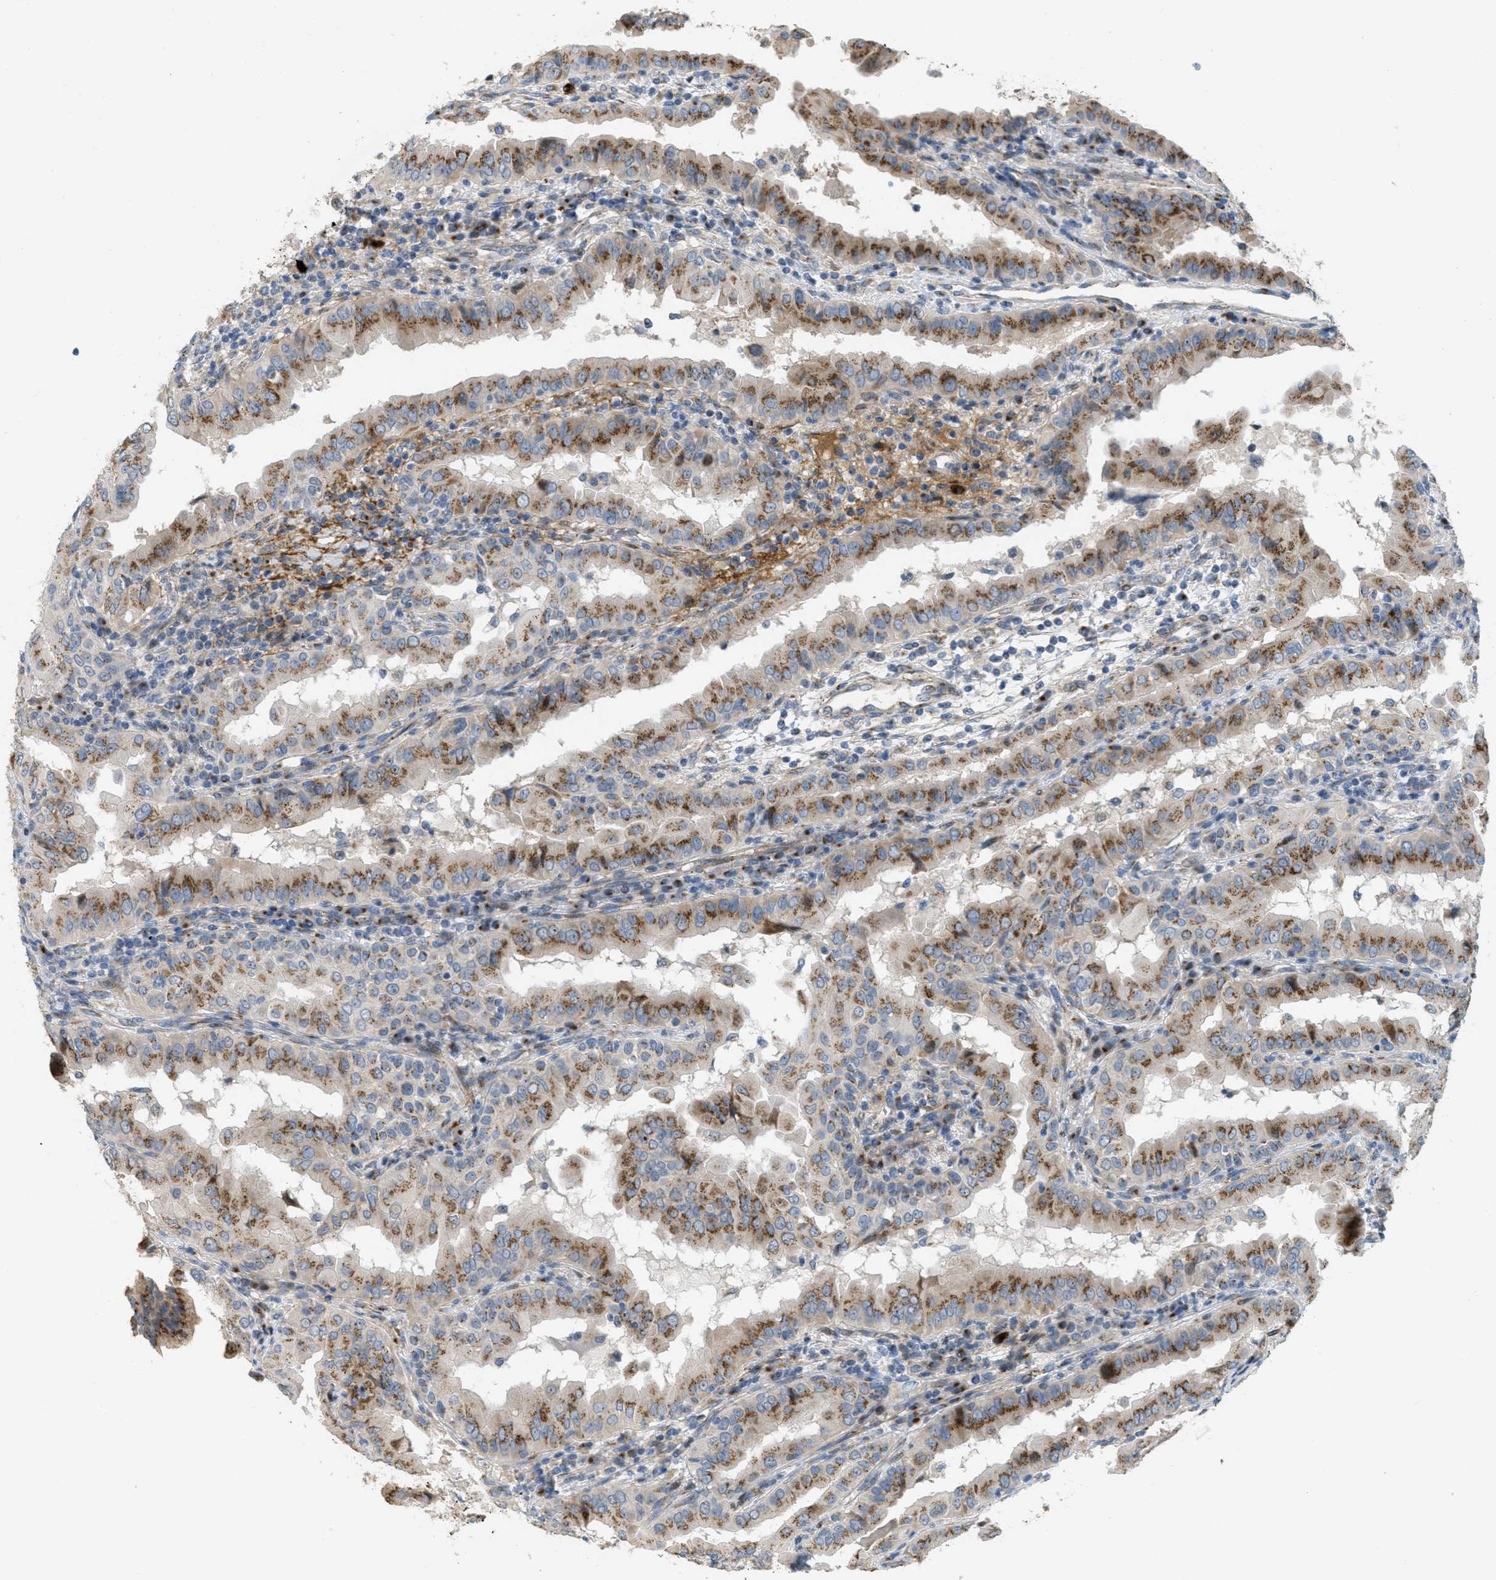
{"staining": {"intensity": "moderate", "quantity": ">75%", "location": "cytoplasmic/membranous"}, "tissue": "thyroid cancer", "cell_type": "Tumor cells", "image_type": "cancer", "snomed": [{"axis": "morphology", "description": "Papillary adenocarcinoma, NOS"}, {"axis": "topography", "description": "Thyroid gland"}], "caption": "Immunohistochemical staining of human thyroid papillary adenocarcinoma reveals moderate cytoplasmic/membranous protein positivity in approximately >75% of tumor cells.", "gene": "ZFPL1", "patient": {"sex": "male", "age": 33}}